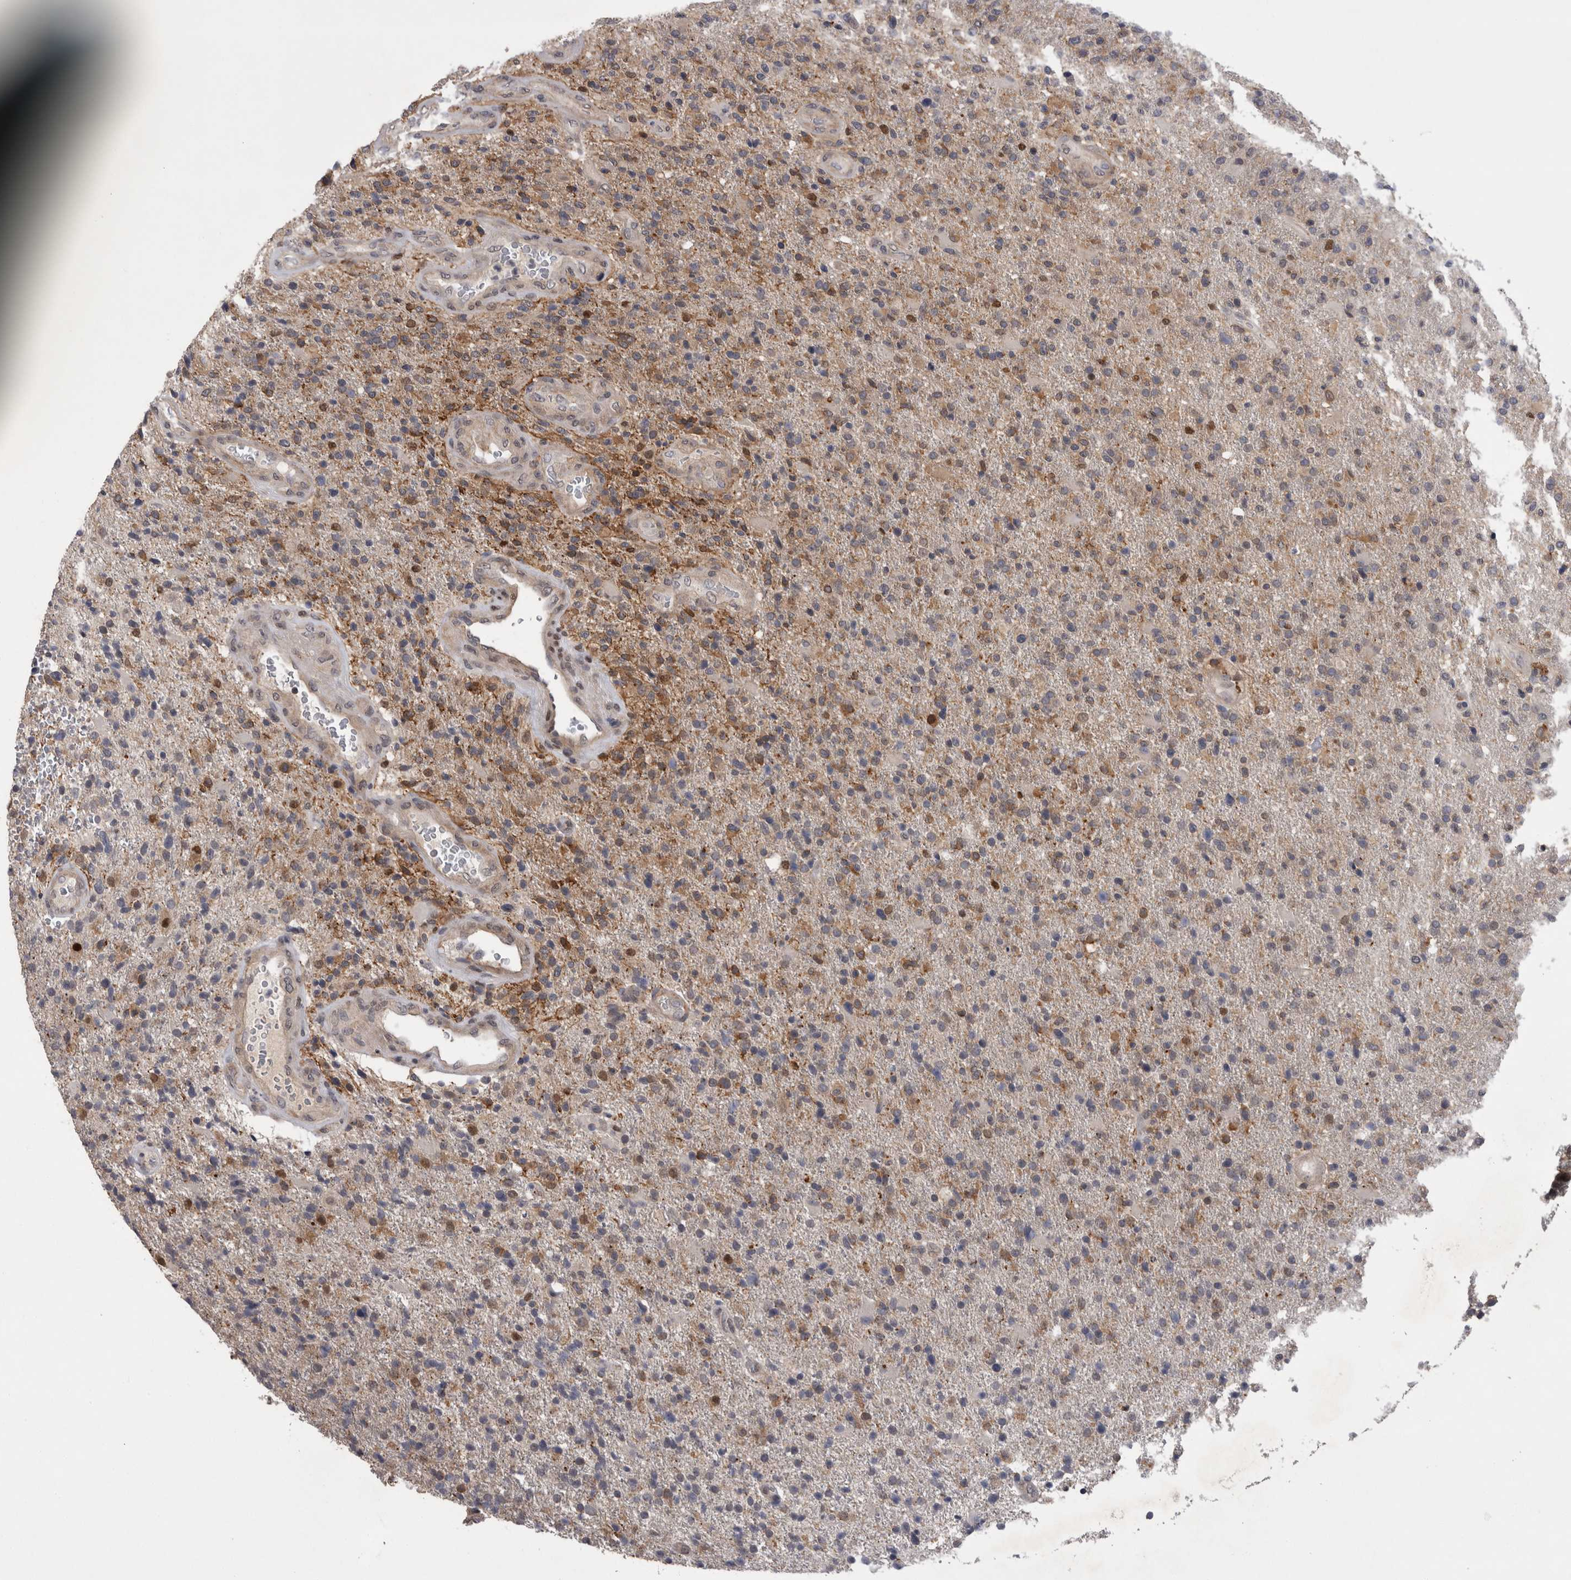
{"staining": {"intensity": "moderate", "quantity": "<25%", "location": "cytoplasmic/membranous"}, "tissue": "glioma", "cell_type": "Tumor cells", "image_type": "cancer", "snomed": [{"axis": "morphology", "description": "Glioma, malignant, High grade"}, {"axis": "topography", "description": "Brain"}], "caption": "Immunohistochemical staining of malignant glioma (high-grade) exhibits moderate cytoplasmic/membranous protein positivity in approximately <25% of tumor cells.", "gene": "NFATC2", "patient": {"sex": "male", "age": 72}}